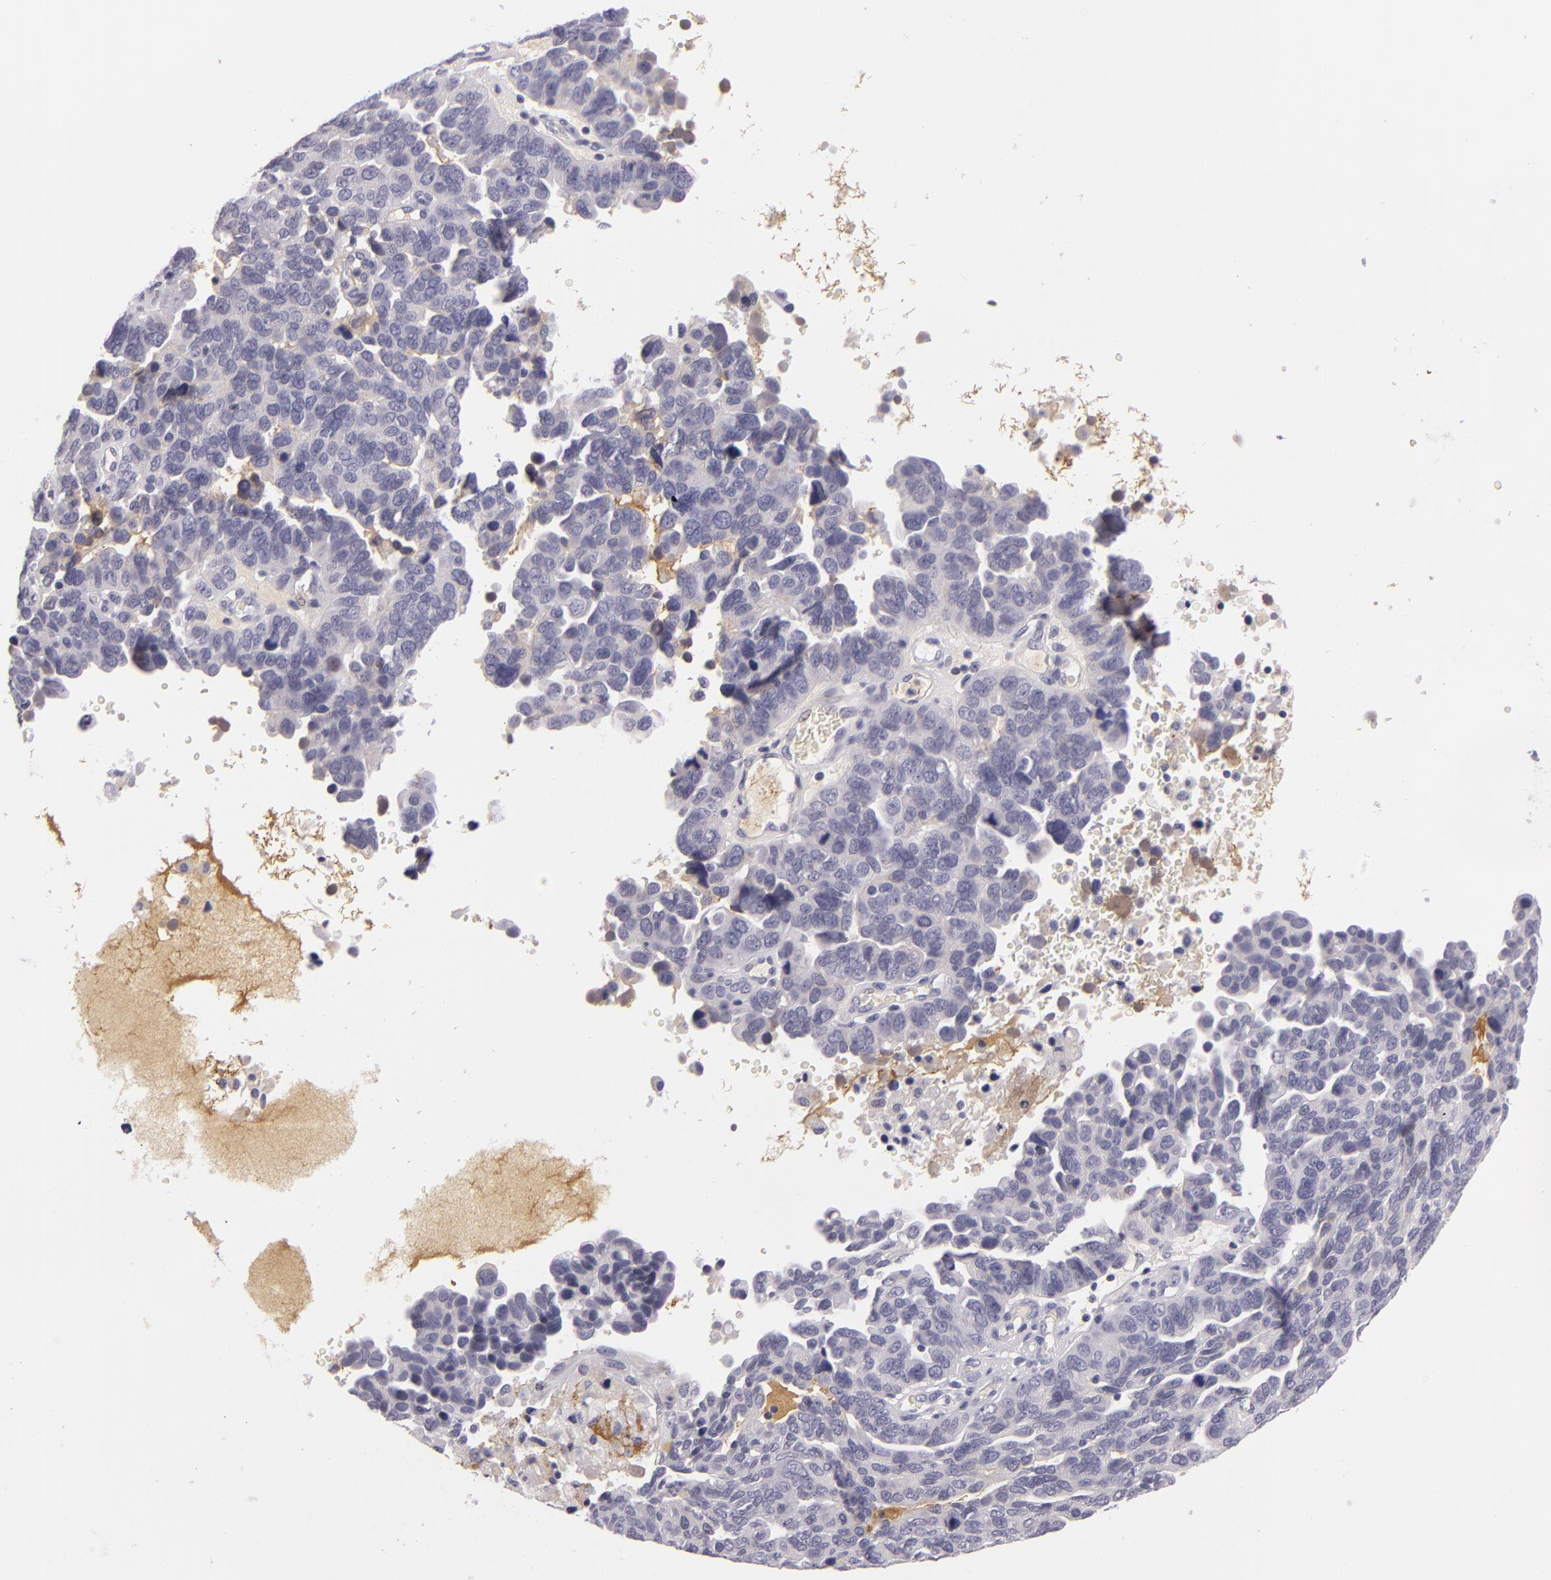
{"staining": {"intensity": "negative", "quantity": "none", "location": "none"}, "tissue": "ovarian cancer", "cell_type": "Tumor cells", "image_type": "cancer", "snomed": [{"axis": "morphology", "description": "Cystadenocarcinoma, serous, NOS"}, {"axis": "topography", "description": "Ovary"}], "caption": "Human ovarian cancer (serous cystadenocarcinoma) stained for a protein using immunohistochemistry (IHC) demonstrates no expression in tumor cells.", "gene": "CTNNB1", "patient": {"sex": "female", "age": 64}}